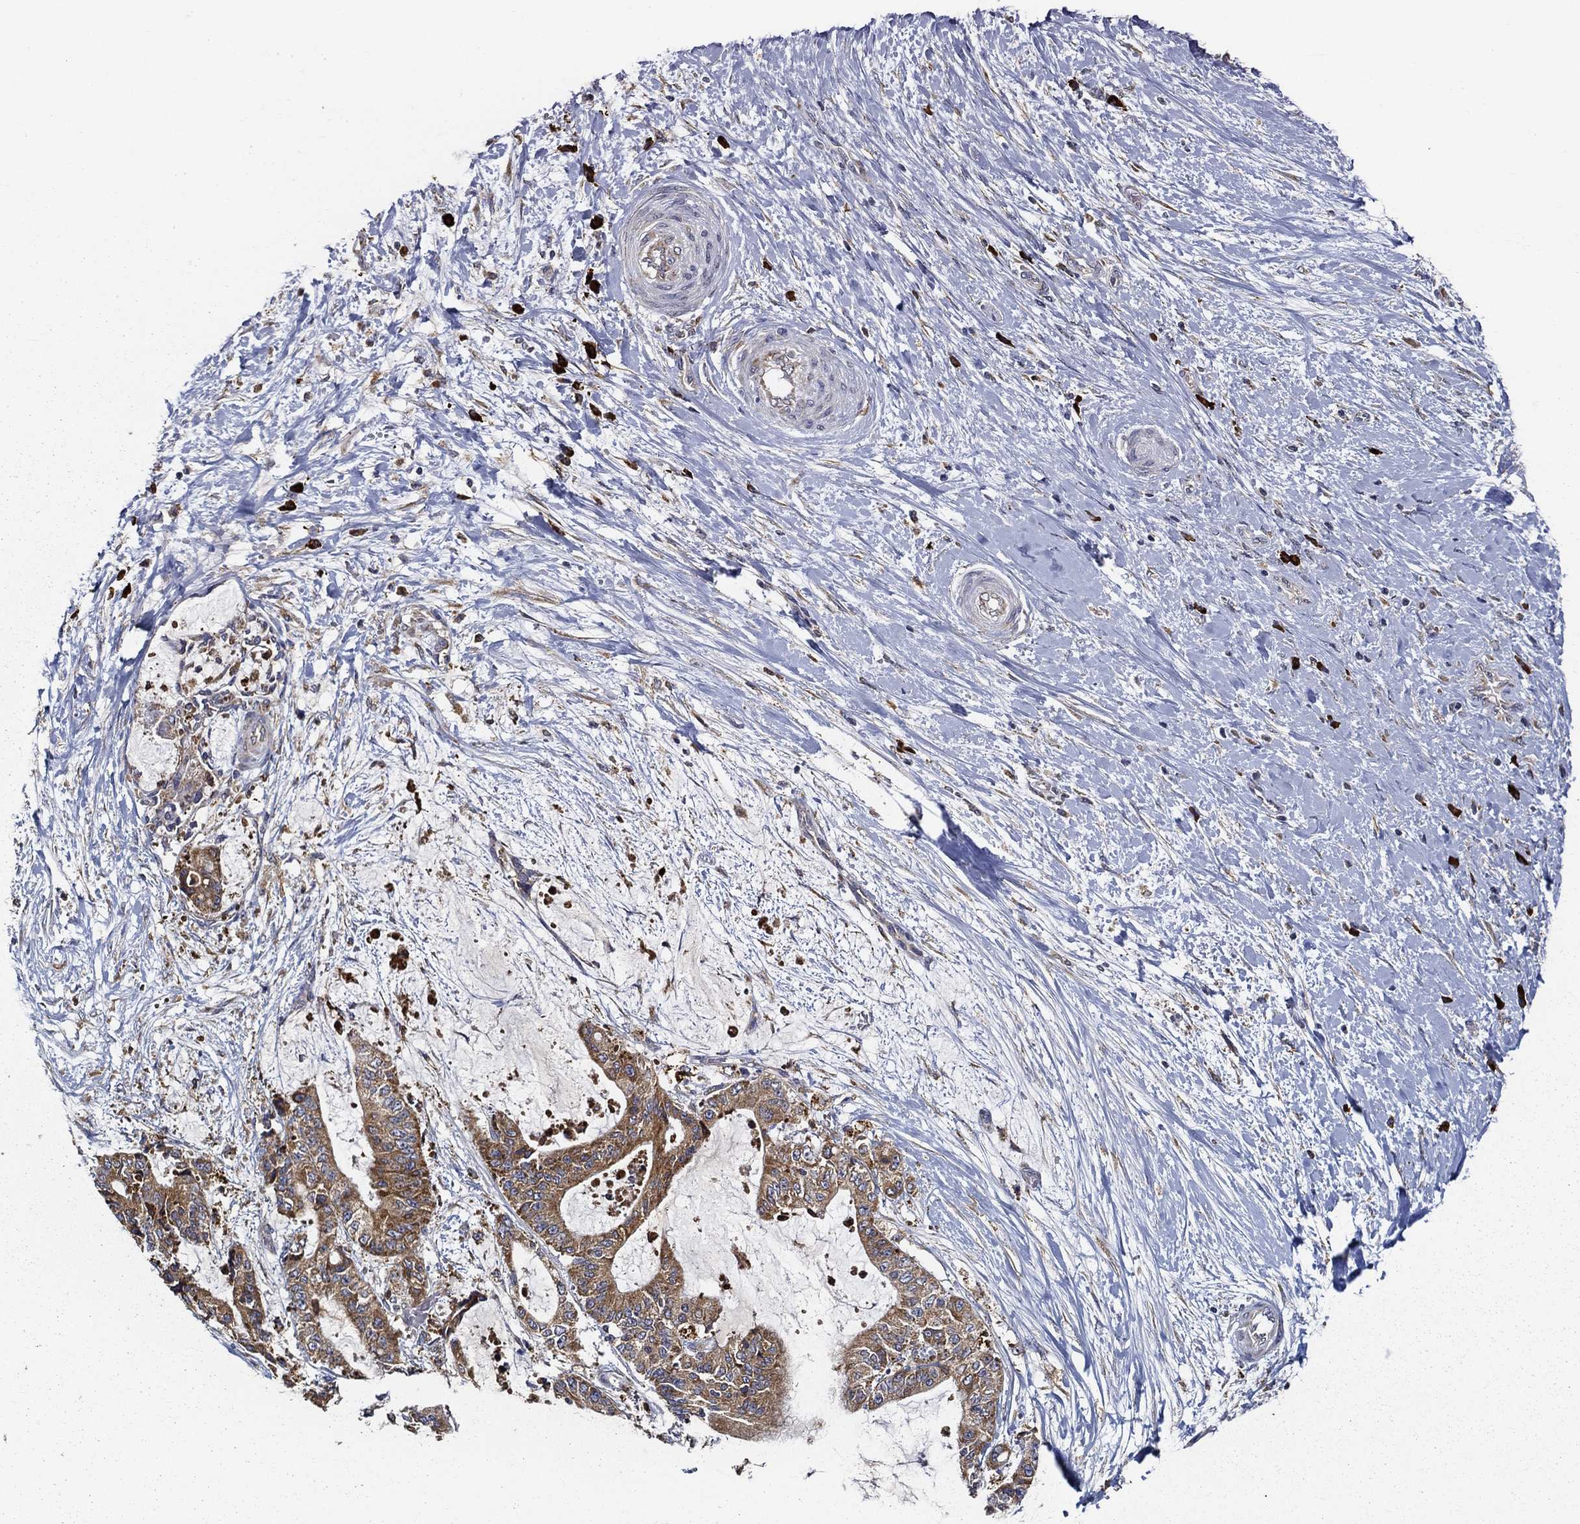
{"staining": {"intensity": "moderate", "quantity": ">75%", "location": "cytoplasmic/membranous"}, "tissue": "liver cancer", "cell_type": "Tumor cells", "image_type": "cancer", "snomed": [{"axis": "morphology", "description": "Cholangiocarcinoma"}, {"axis": "topography", "description": "Liver"}], "caption": "A photomicrograph of liver cholangiocarcinoma stained for a protein shows moderate cytoplasmic/membranous brown staining in tumor cells.", "gene": "PRDX4", "patient": {"sex": "female", "age": 73}}